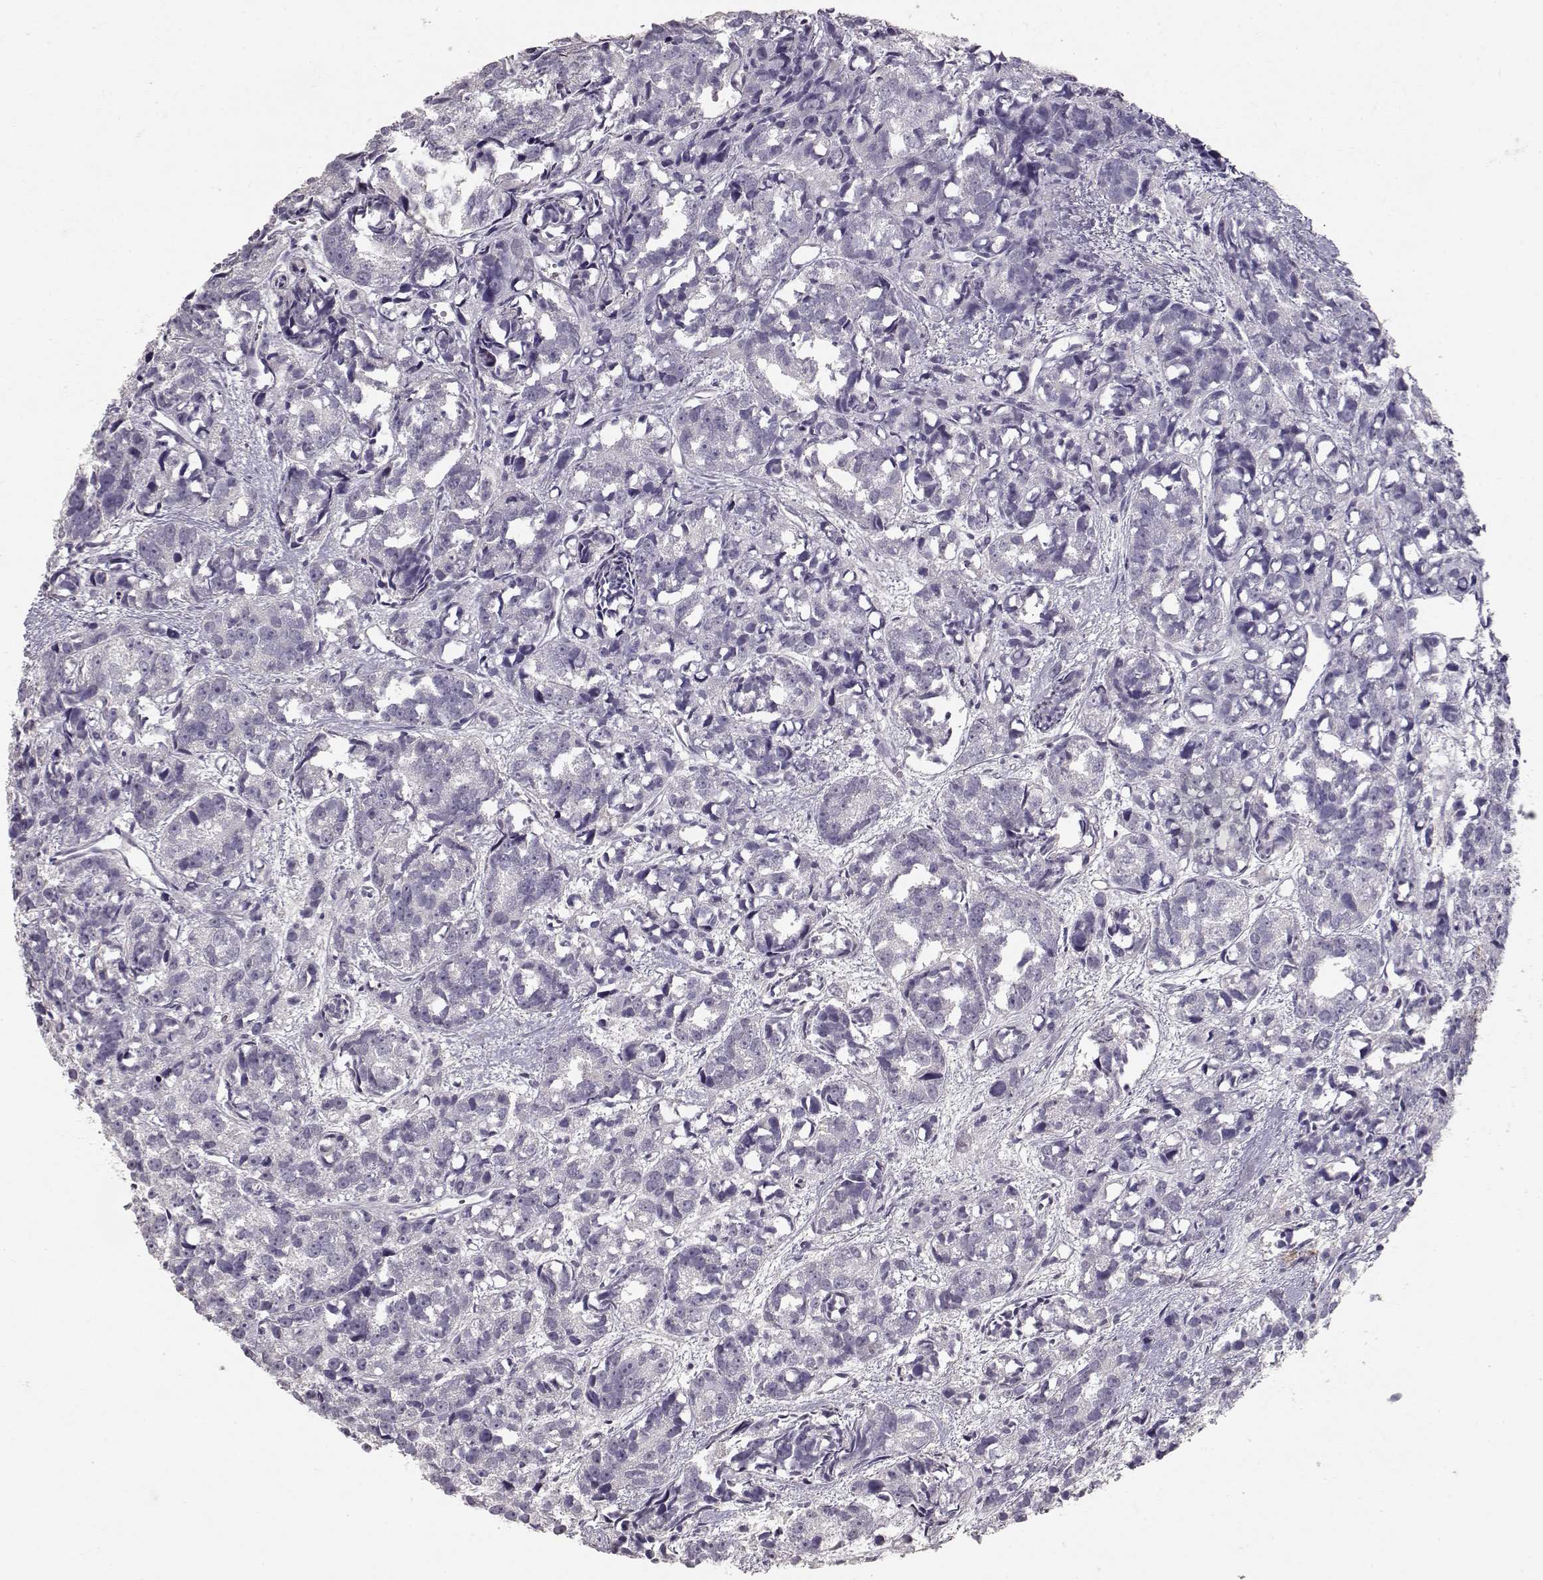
{"staining": {"intensity": "negative", "quantity": "none", "location": "none"}, "tissue": "prostate cancer", "cell_type": "Tumor cells", "image_type": "cancer", "snomed": [{"axis": "morphology", "description": "Adenocarcinoma, High grade"}, {"axis": "topography", "description": "Prostate"}], "caption": "Immunohistochemistry (IHC) histopathology image of human prostate adenocarcinoma (high-grade) stained for a protein (brown), which reveals no positivity in tumor cells.", "gene": "TPH2", "patient": {"sex": "male", "age": 77}}